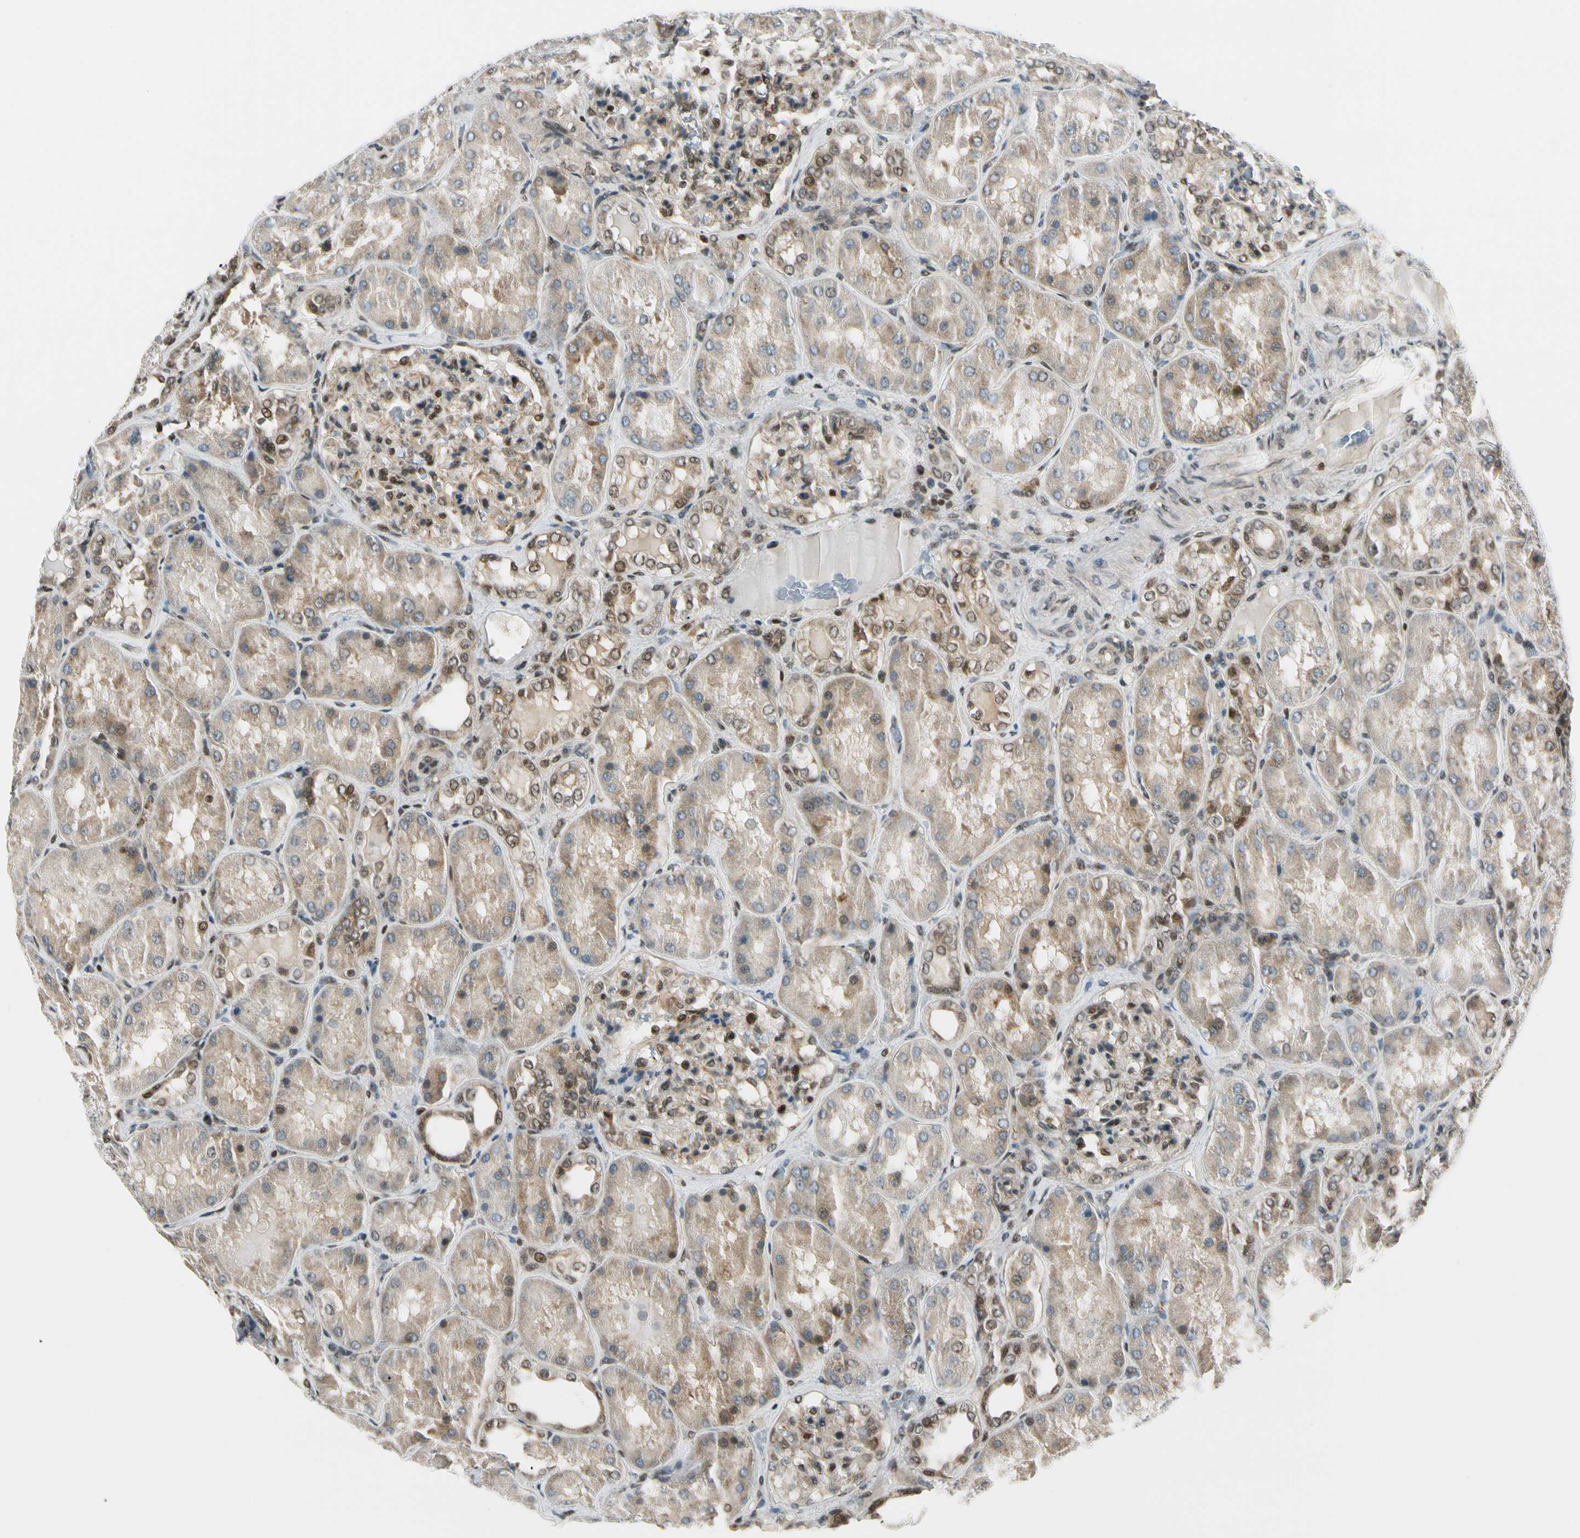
{"staining": {"intensity": "moderate", "quantity": "25%-75%", "location": "cytoplasmic/membranous"}, "tissue": "kidney", "cell_type": "Cells in glomeruli", "image_type": "normal", "snomed": [{"axis": "morphology", "description": "Normal tissue, NOS"}, {"axis": "topography", "description": "Kidney"}], "caption": "A medium amount of moderate cytoplasmic/membranous staining is seen in approximately 25%-75% of cells in glomeruli in benign kidney. (IHC, brightfield microscopy, high magnification).", "gene": "DAXX", "patient": {"sex": "female", "age": 56}}